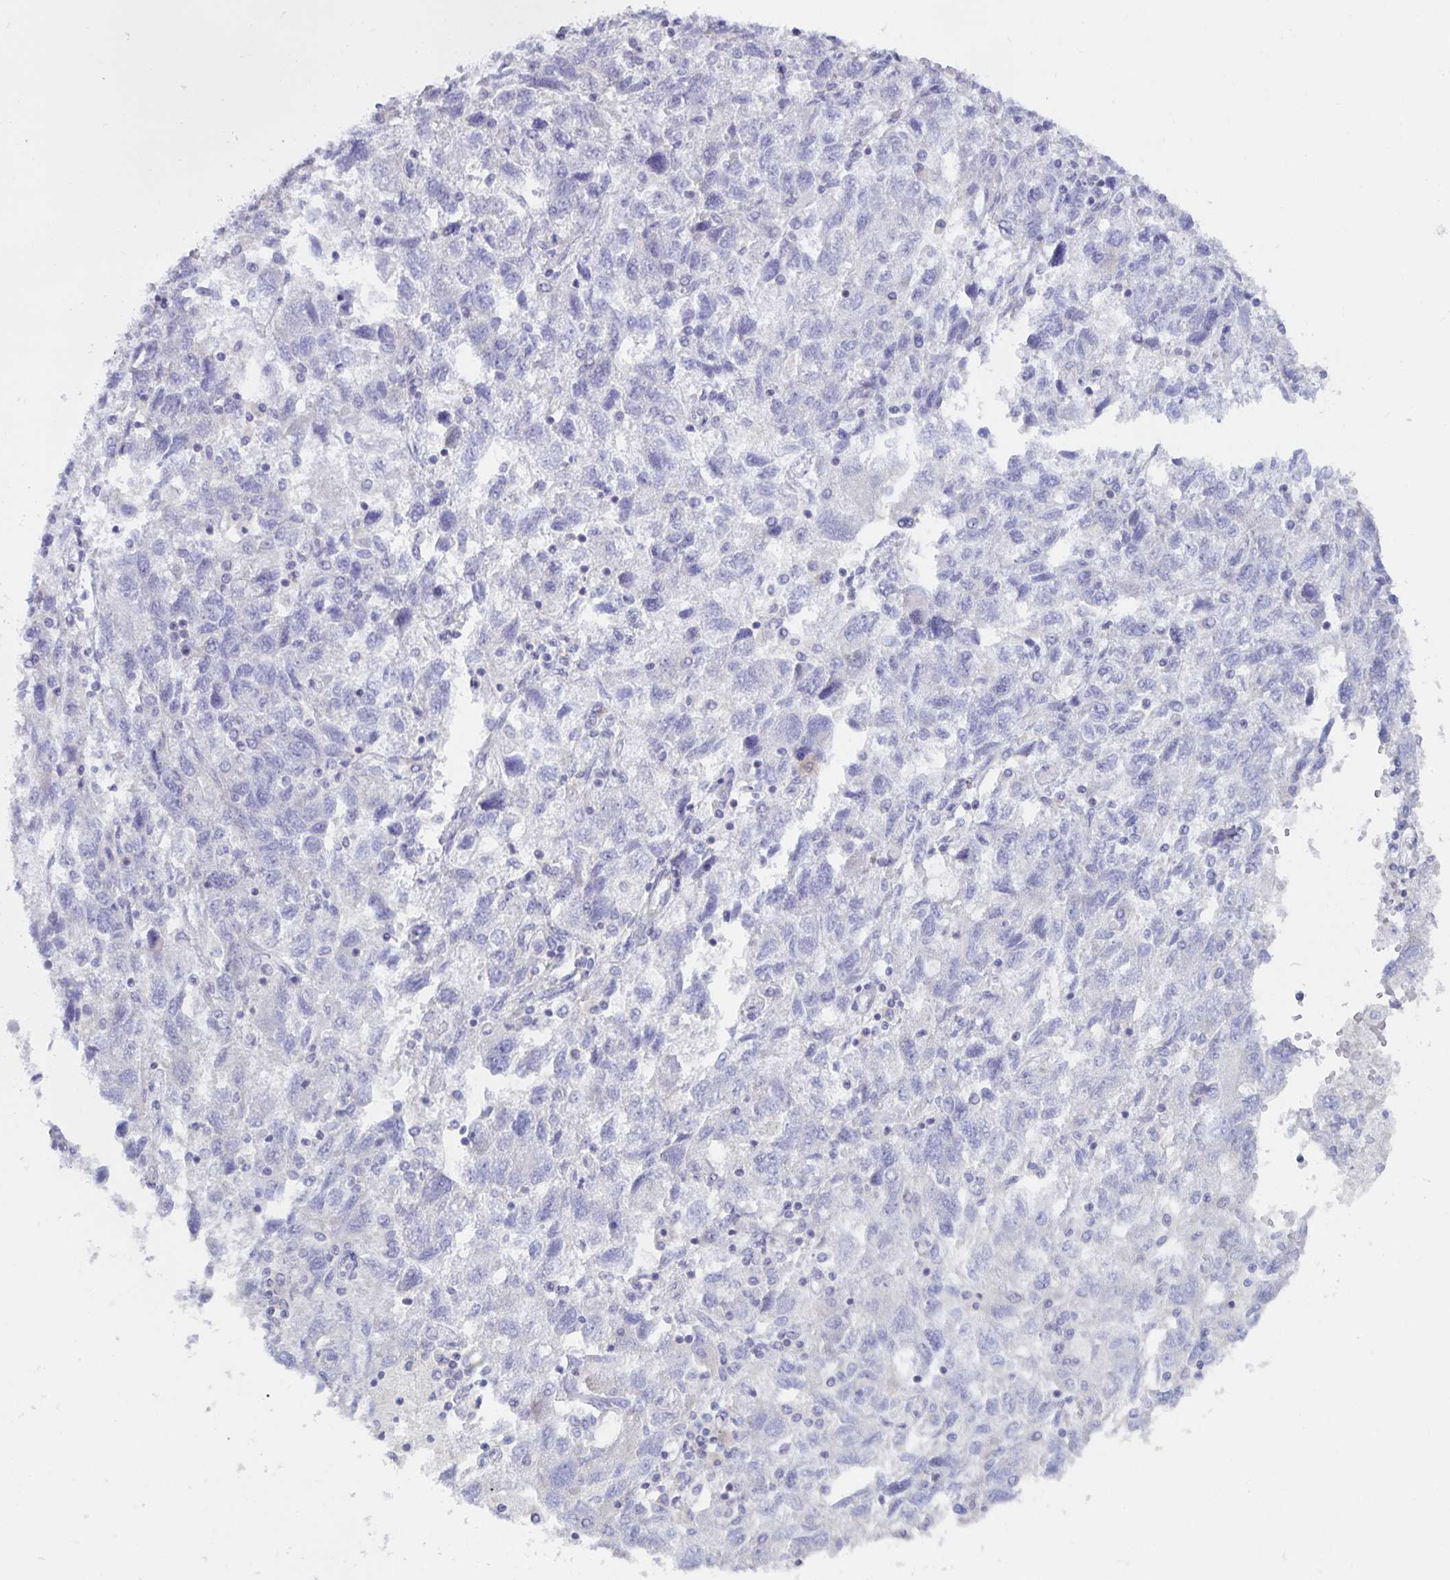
{"staining": {"intensity": "negative", "quantity": "none", "location": "none"}, "tissue": "ovarian cancer", "cell_type": "Tumor cells", "image_type": "cancer", "snomed": [{"axis": "morphology", "description": "Carcinoma, NOS"}, {"axis": "morphology", "description": "Cystadenocarcinoma, serous, NOS"}, {"axis": "topography", "description": "Ovary"}], "caption": "Protein analysis of ovarian cancer (carcinoma) displays no significant staining in tumor cells.", "gene": "METTL22", "patient": {"sex": "female", "age": 69}}